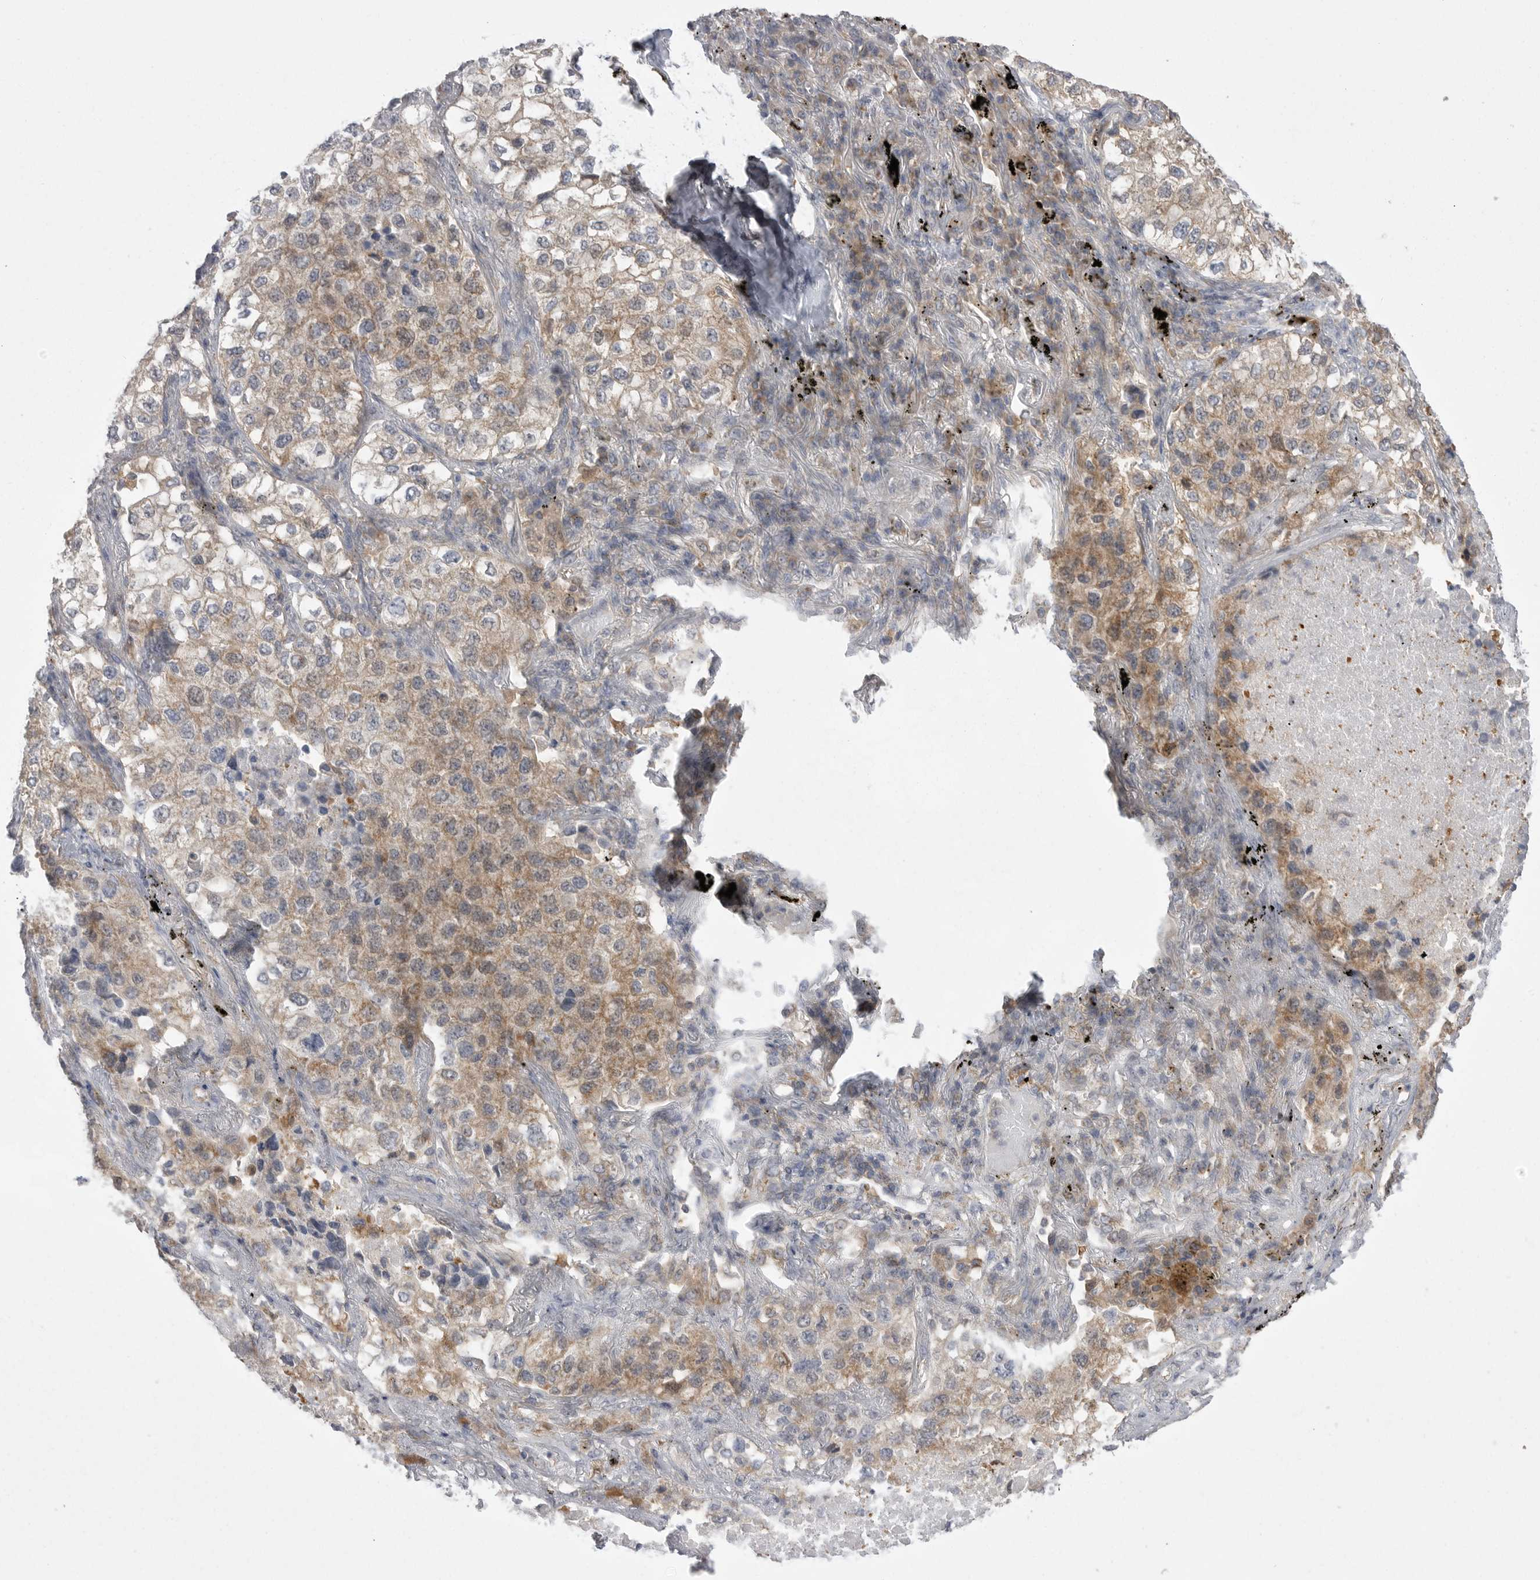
{"staining": {"intensity": "moderate", "quantity": "25%-75%", "location": "cytoplasmic/membranous"}, "tissue": "lung cancer", "cell_type": "Tumor cells", "image_type": "cancer", "snomed": [{"axis": "morphology", "description": "Adenocarcinoma, NOS"}, {"axis": "topography", "description": "Lung"}], "caption": "A photomicrograph of lung adenocarcinoma stained for a protein exhibits moderate cytoplasmic/membranous brown staining in tumor cells. Nuclei are stained in blue.", "gene": "KYAT3", "patient": {"sex": "male", "age": 63}}